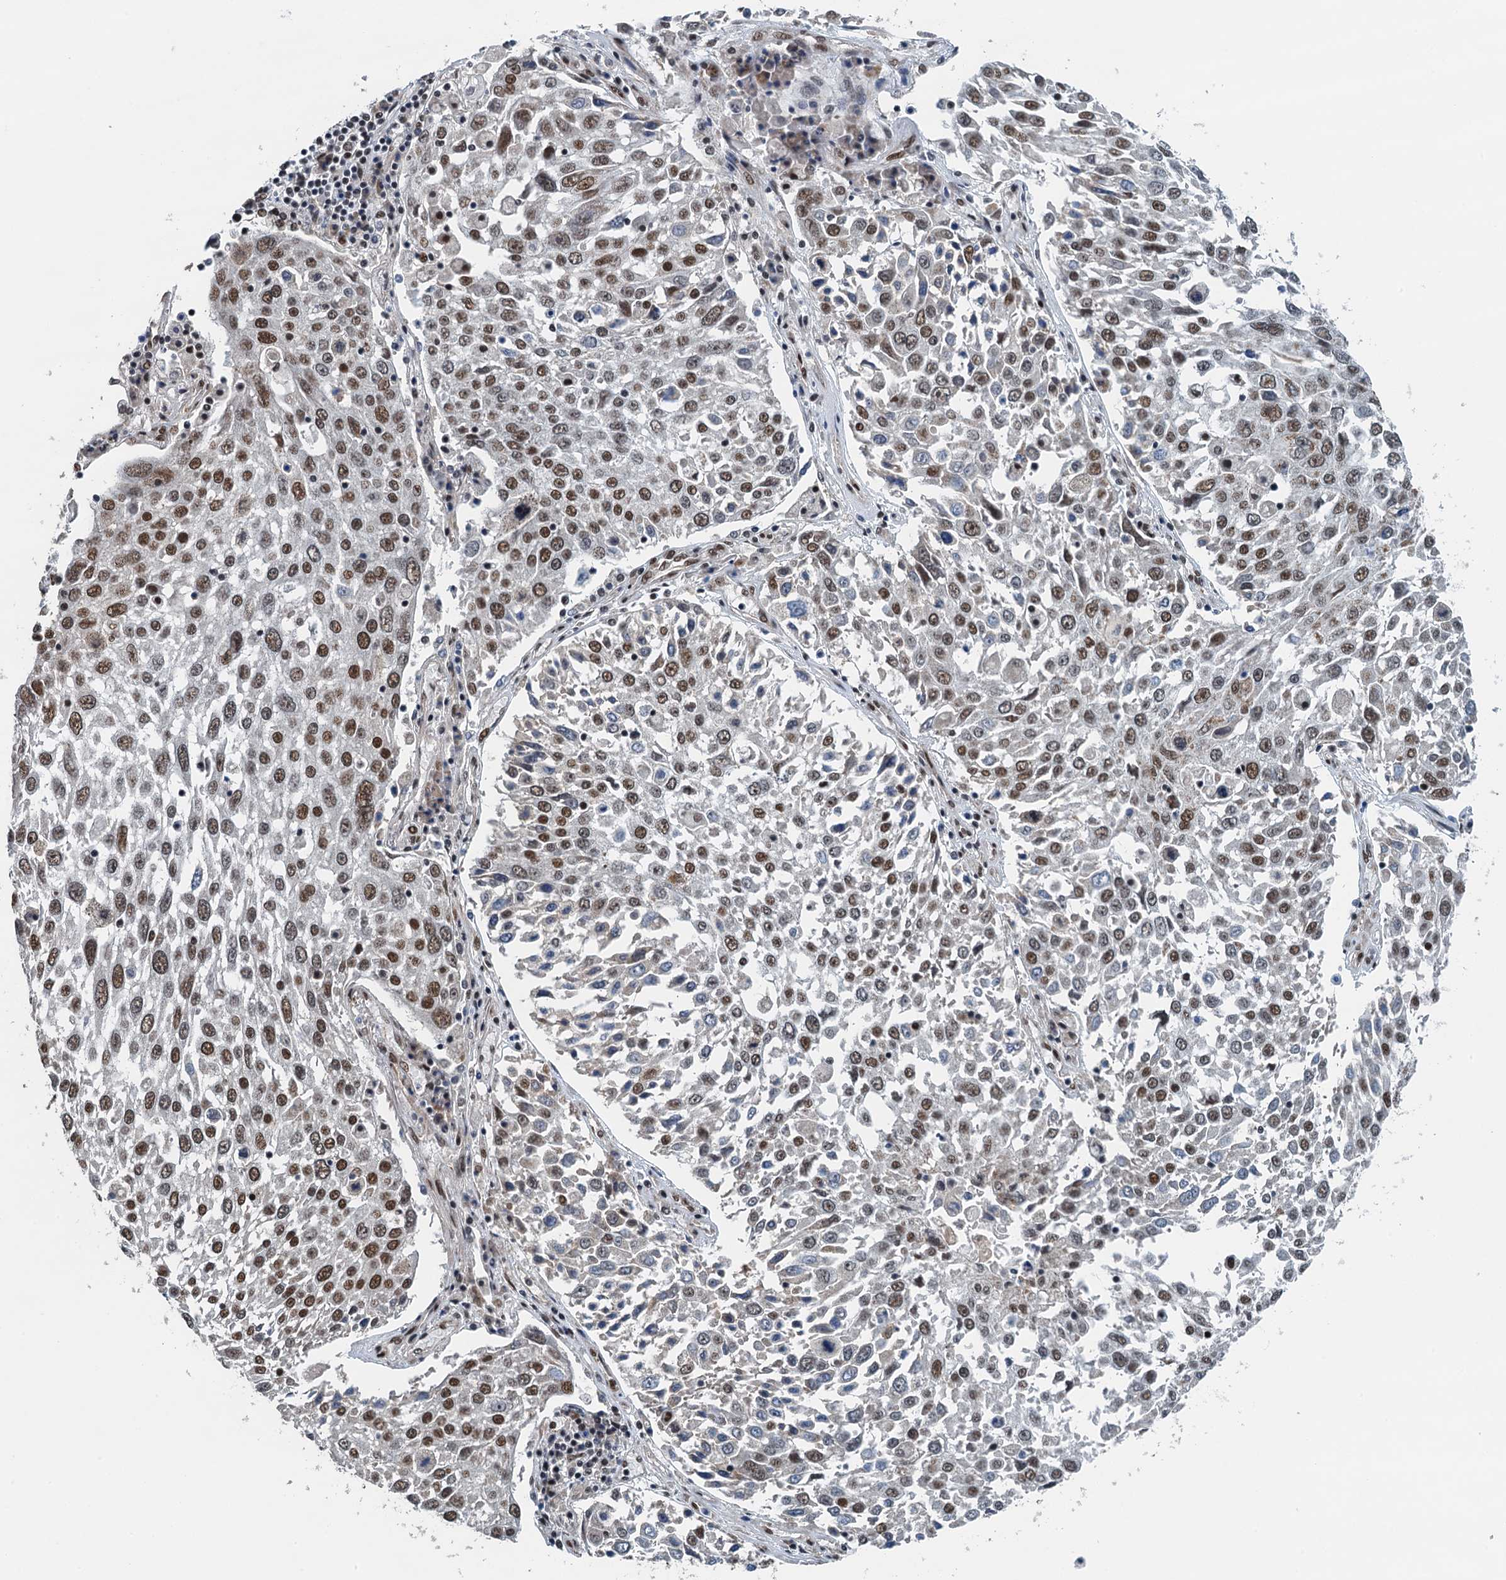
{"staining": {"intensity": "moderate", "quantity": ">75%", "location": "nuclear"}, "tissue": "lung cancer", "cell_type": "Tumor cells", "image_type": "cancer", "snomed": [{"axis": "morphology", "description": "Squamous cell carcinoma, NOS"}, {"axis": "topography", "description": "Lung"}], "caption": "A brown stain highlights moderate nuclear expression of a protein in human lung cancer tumor cells.", "gene": "MTA3", "patient": {"sex": "male", "age": 65}}